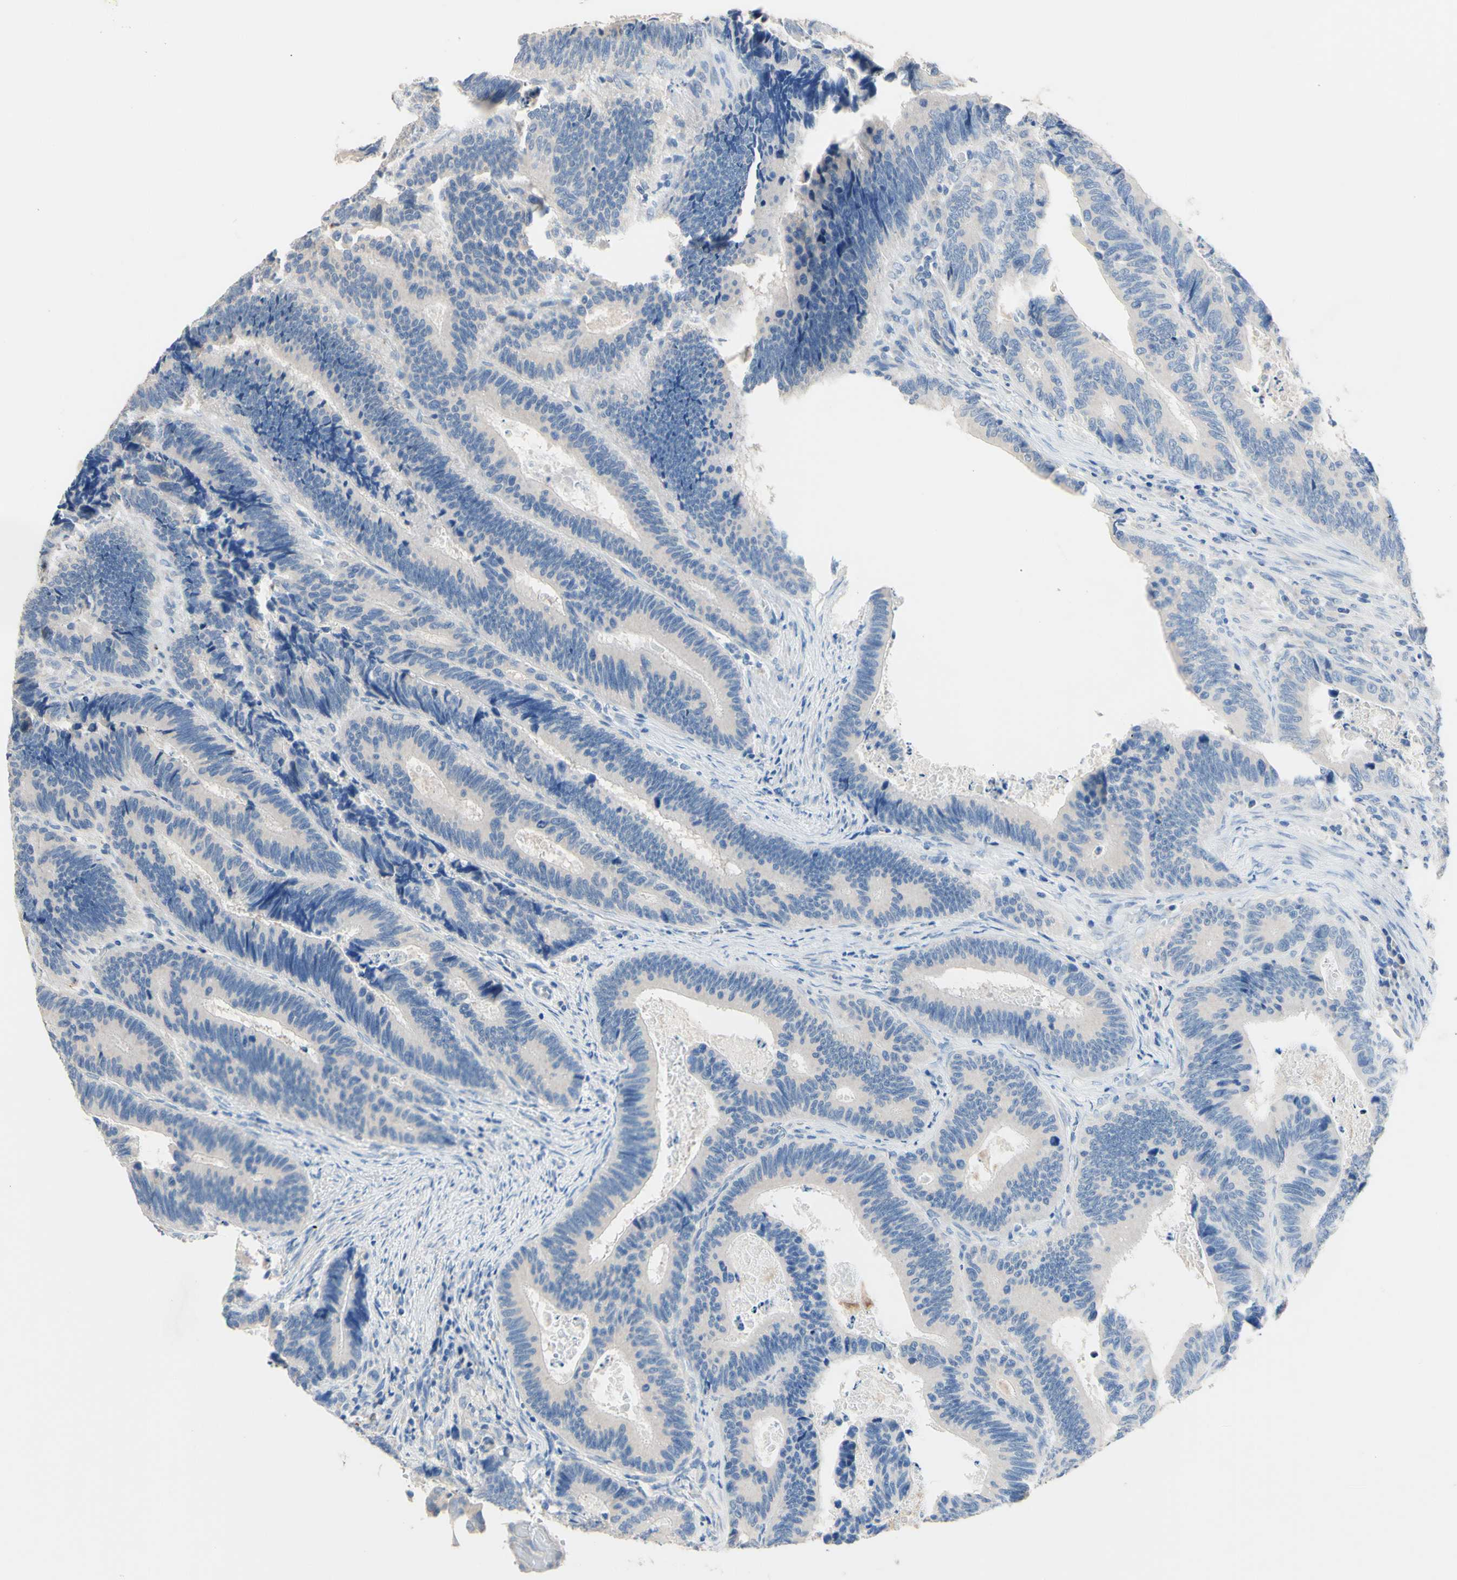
{"staining": {"intensity": "negative", "quantity": "none", "location": "none"}, "tissue": "colorectal cancer", "cell_type": "Tumor cells", "image_type": "cancer", "snomed": [{"axis": "morphology", "description": "Inflammation, NOS"}, {"axis": "morphology", "description": "Adenocarcinoma, NOS"}, {"axis": "topography", "description": "Colon"}], "caption": "A high-resolution photomicrograph shows IHC staining of colorectal cancer, which exhibits no significant positivity in tumor cells.", "gene": "CDON", "patient": {"sex": "male", "age": 72}}